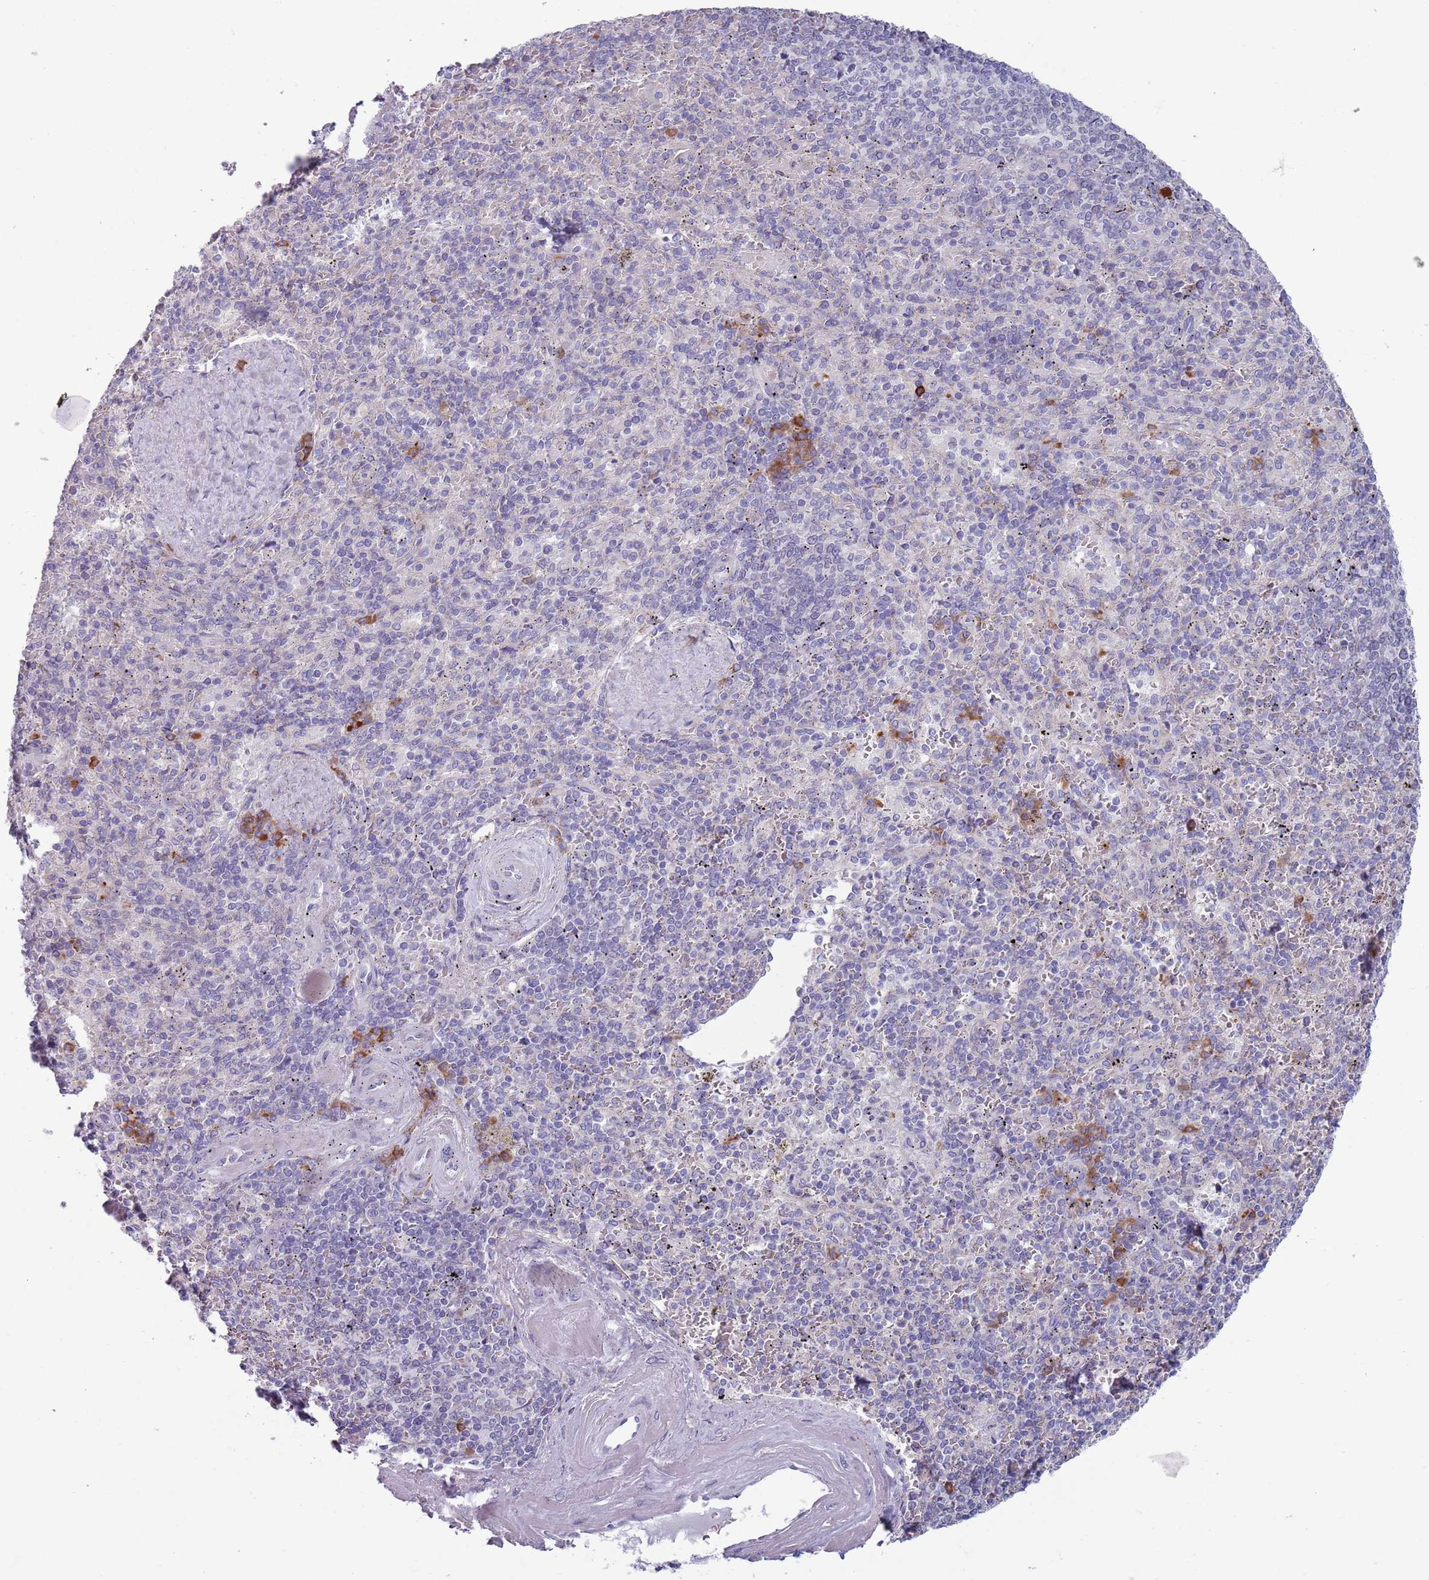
{"staining": {"intensity": "moderate", "quantity": "<25%", "location": "cytoplasmic/membranous"}, "tissue": "spleen", "cell_type": "Cells in red pulp", "image_type": "normal", "snomed": [{"axis": "morphology", "description": "Normal tissue, NOS"}, {"axis": "topography", "description": "Spleen"}], "caption": "Brown immunohistochemical staining in benign human spleen demonstrates moderate cytoplasmic/membranous staining in approximately <25% of cells in red pulp. (DAB (3,3'-diaminobenzidine) IHC, brown staining for protein, blue staining for nuclei).", "gene": "LTB", "patient": {"sex": "male", "age": 82}}